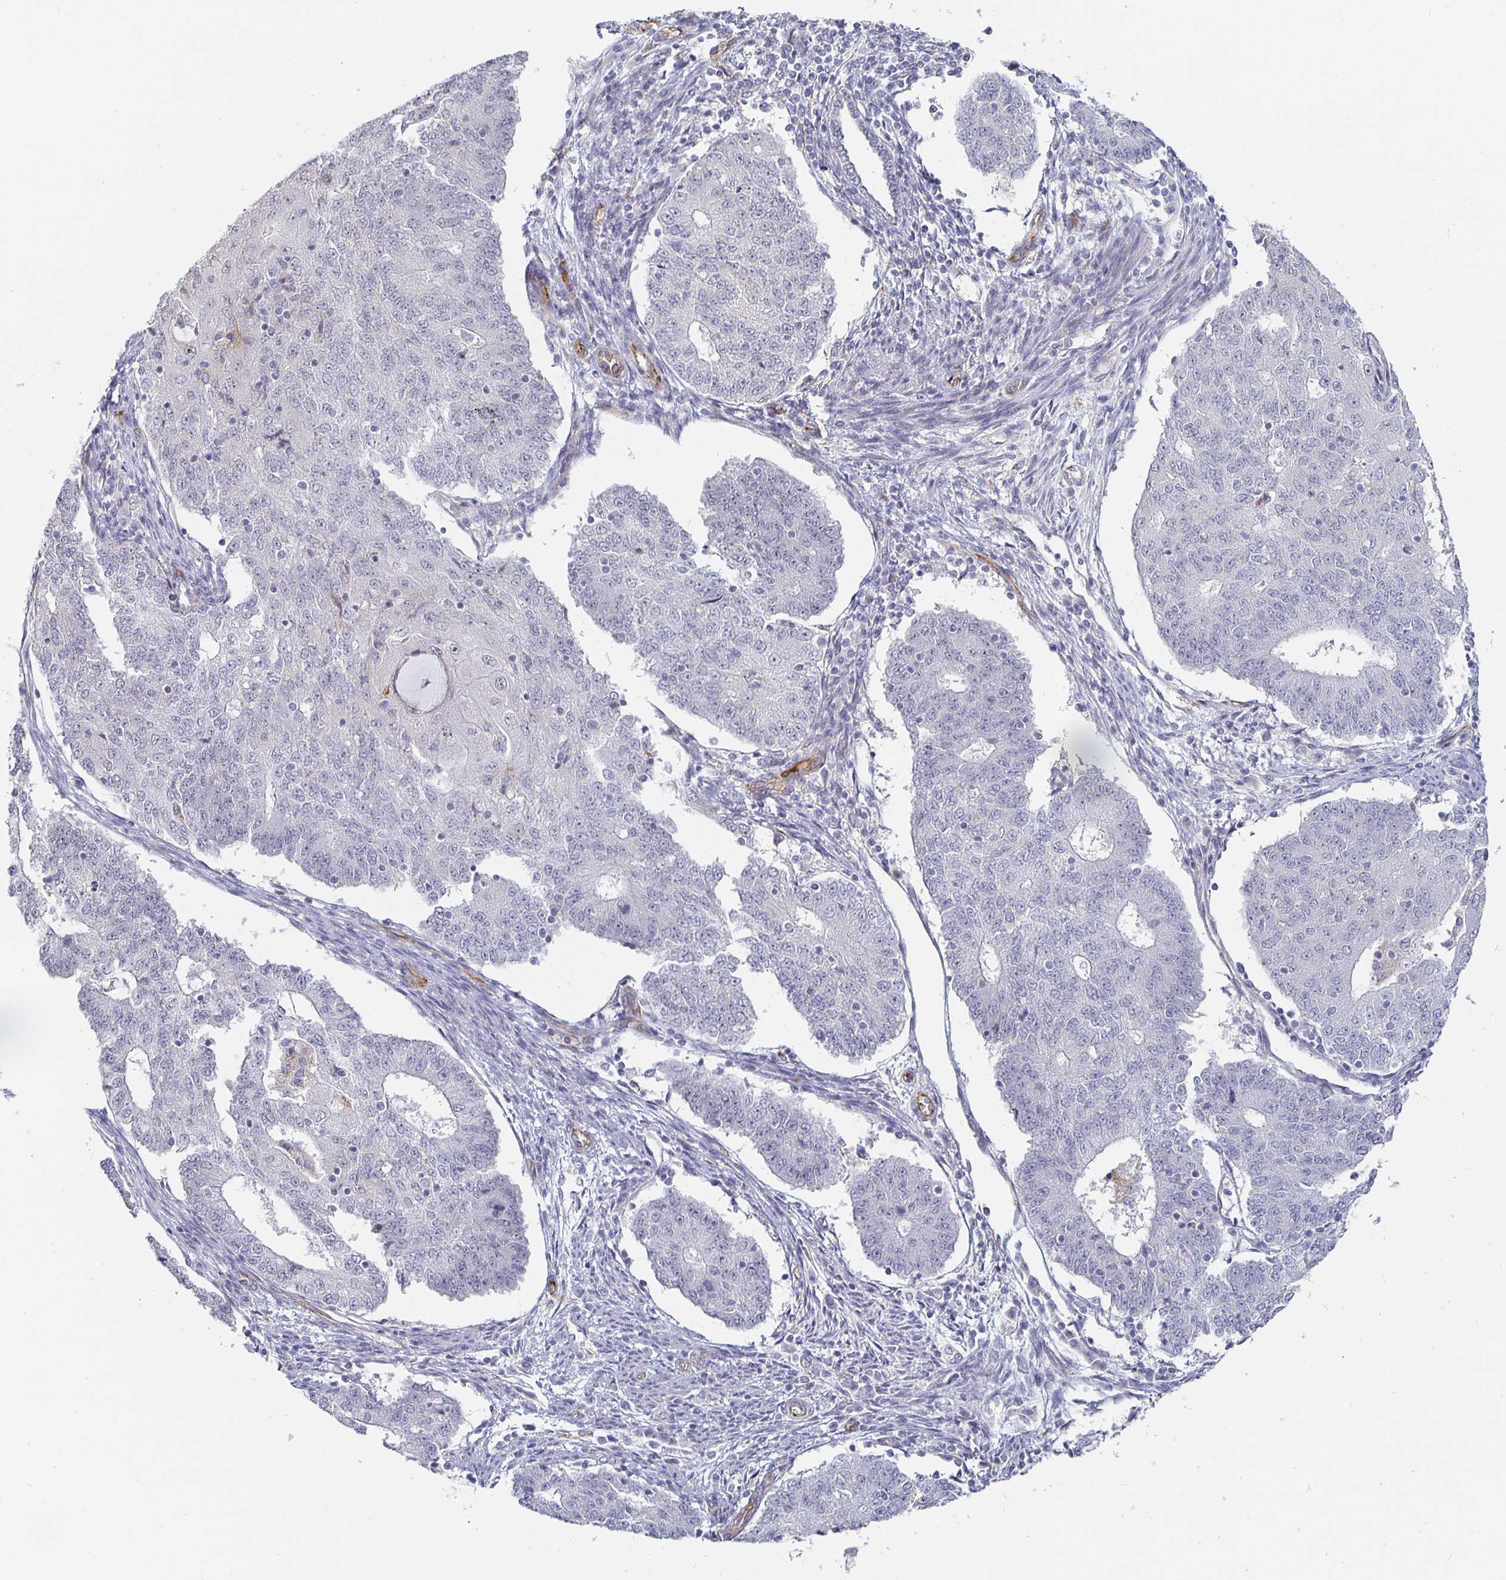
{"staining": {"intensity": "negative", "quantity": "none", "location": "none"}, "tissue": "endometrial cancer", "cell_type": "Tumor cells", "image_type": "cancer", "snomed": [{"axis": "morphology", "description": "Adenocarcinoma, NOS"}, {"axis": "topography", "description": "Endometrium"}], "caption": "IHC of human endometrial cancer demonstrates no positivity in tumor cells.", "gene": "S100G", "patient": {"sex": "female", "age": 56}}